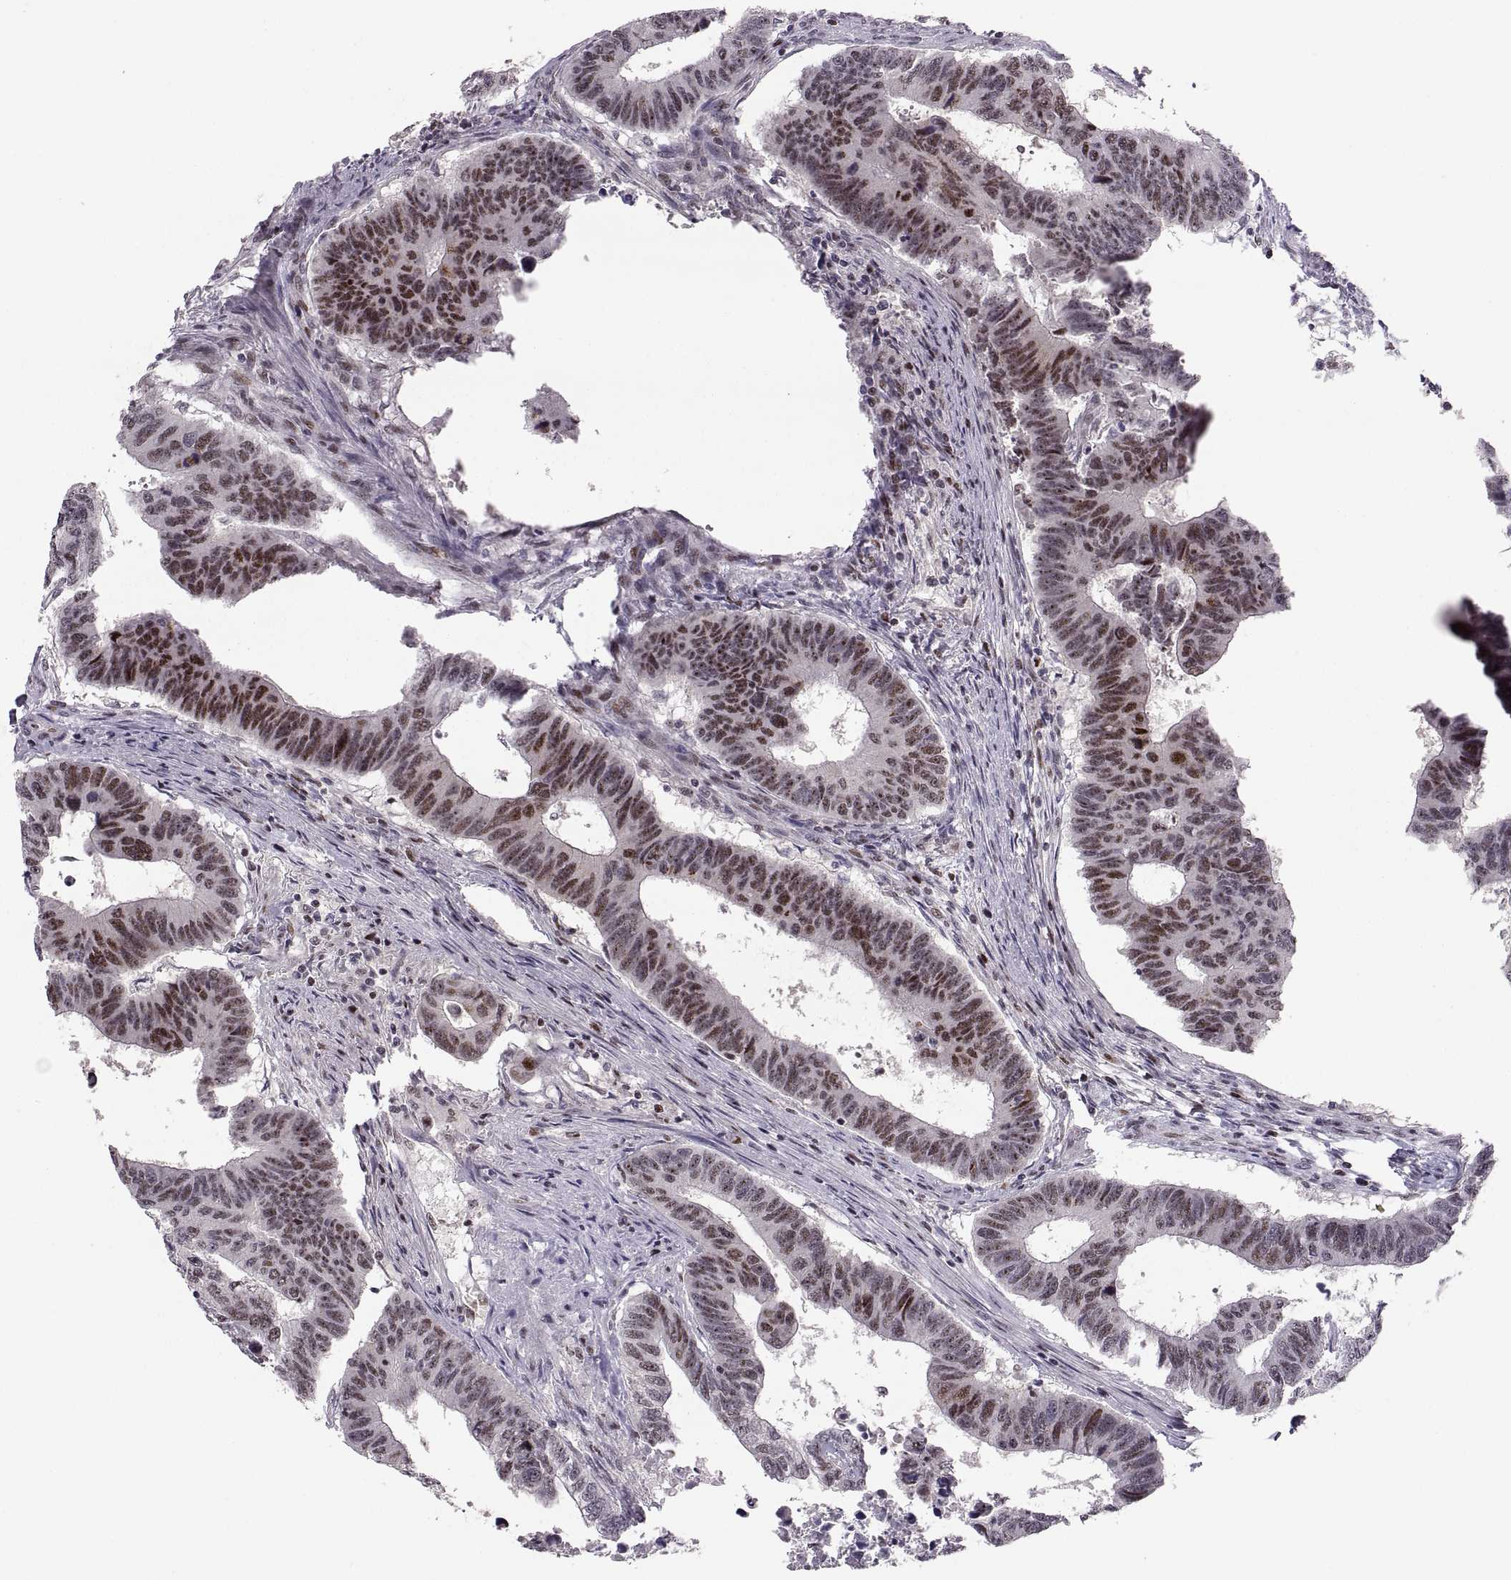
{"staining": {"intensity": "moderate", "quantity": ">75%", "location": "nuclear"}, "tissue": "colorectal cancer", "cell_type": "Tumor cells", "image_type": "cancer", "snomed": [{"axis": "morphology", "description": "Adenocarcinoma, NOS"}, {"axis": "topography", "description": "Rectum"}], "caption": "Approximately >75% of tumor cells in colorectal cancer (adenocarcinoma) show moderate nuclear protein staining as visualized by brown immunohistochemical staining.", "gene": "SNAI1", "patient": {"sex": "female", "age": 85}}